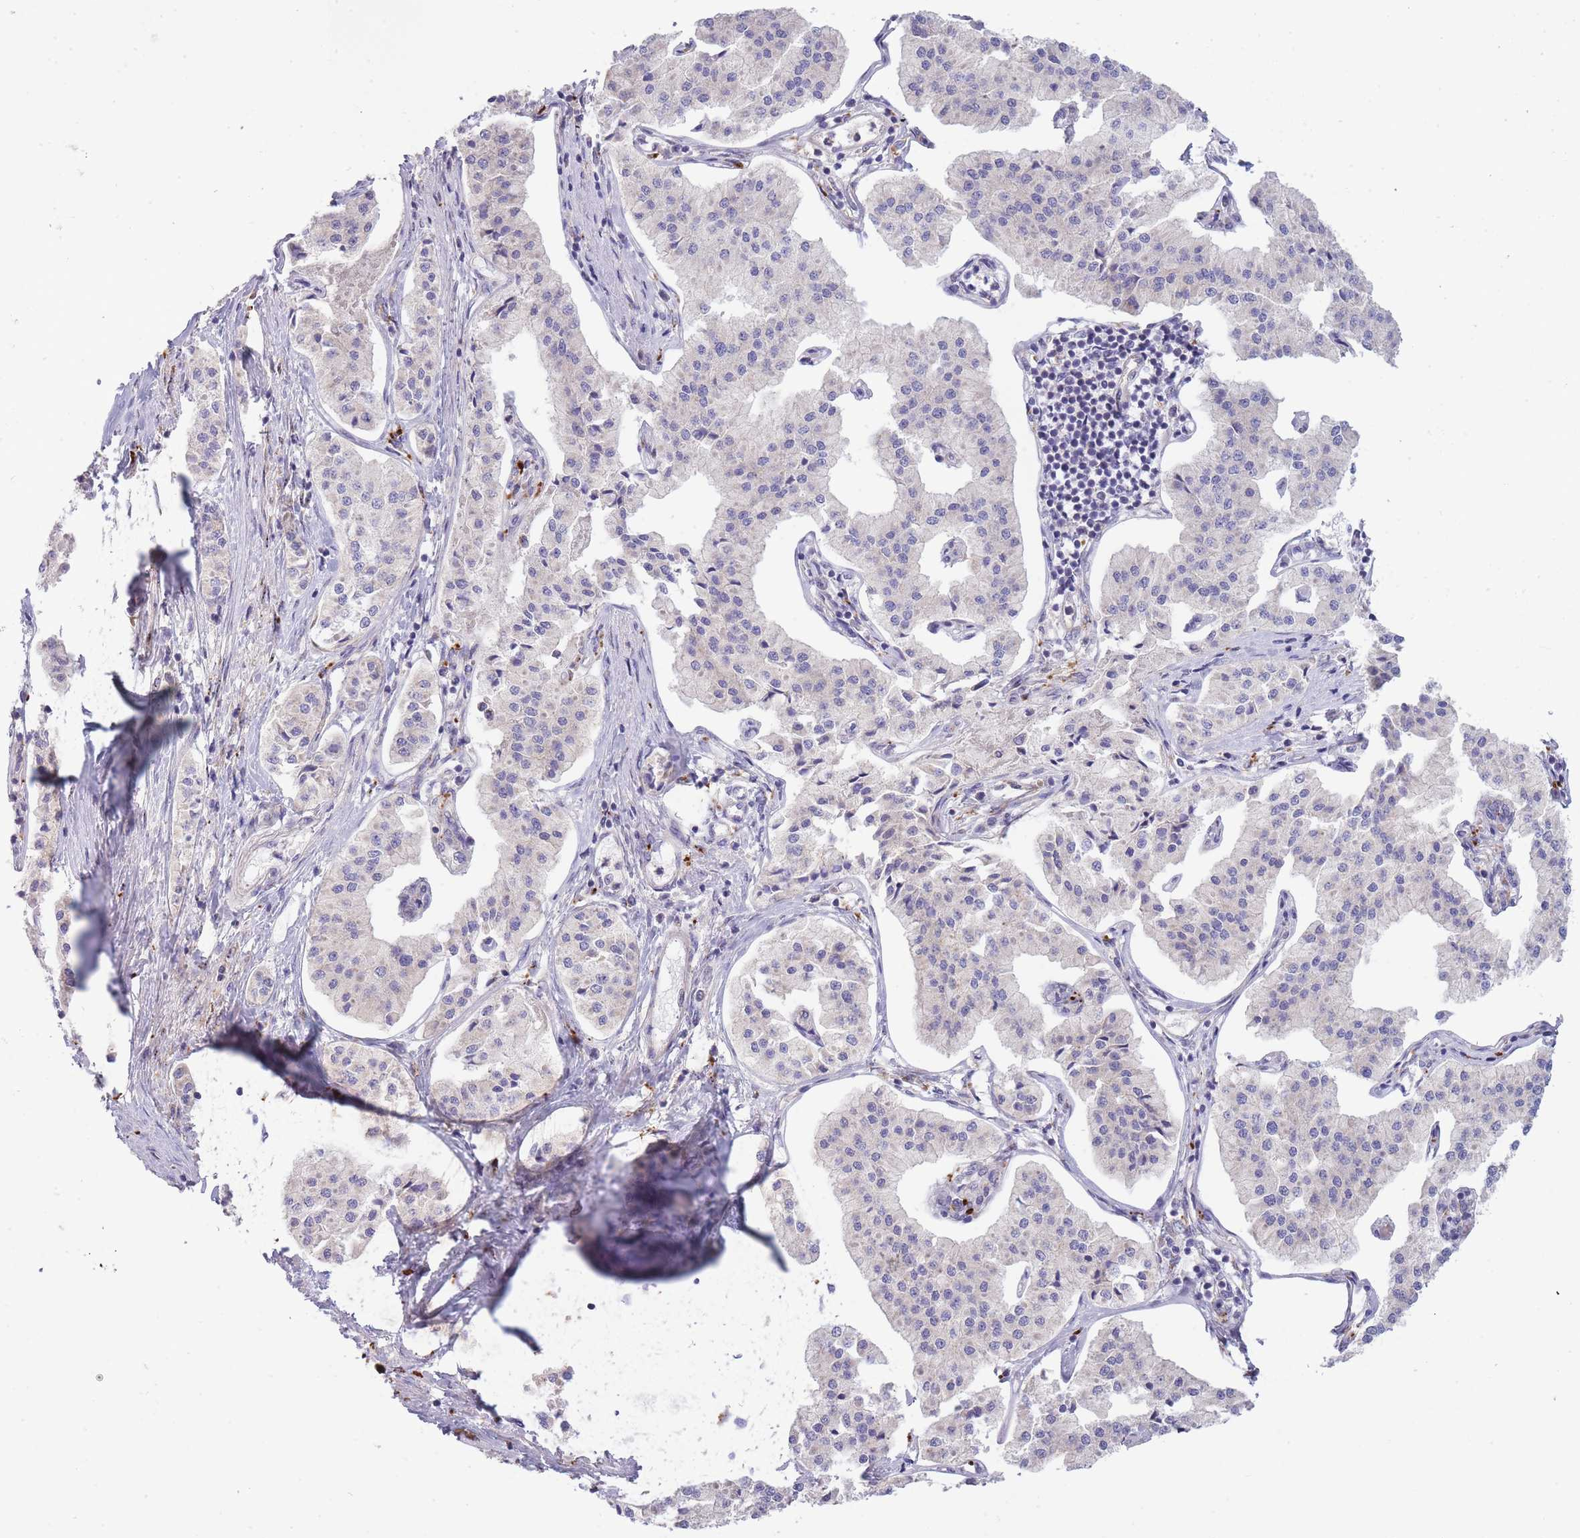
{"staining": {"intensity": "negative", "quantity": "none", "location": "none"}, "tissue": "pancreatic cancer", "cell_type": "Tumor cells", "image_type": "cancer", "snomed": [{"axis": "morphology", "description": "Adenocarcinoma, NOS"}, {"axis": "topography", "description": "Pancreas"}], "caption": "This micrograph is of pancreatic cancer (adenocarcinoma) stained with IHC to label a protein in brown with the nuclei are counter-stained blue. There is no expression in tumor cells.", "gene": "TRIM61", "patient": {"sex": "female", "age": 50}}